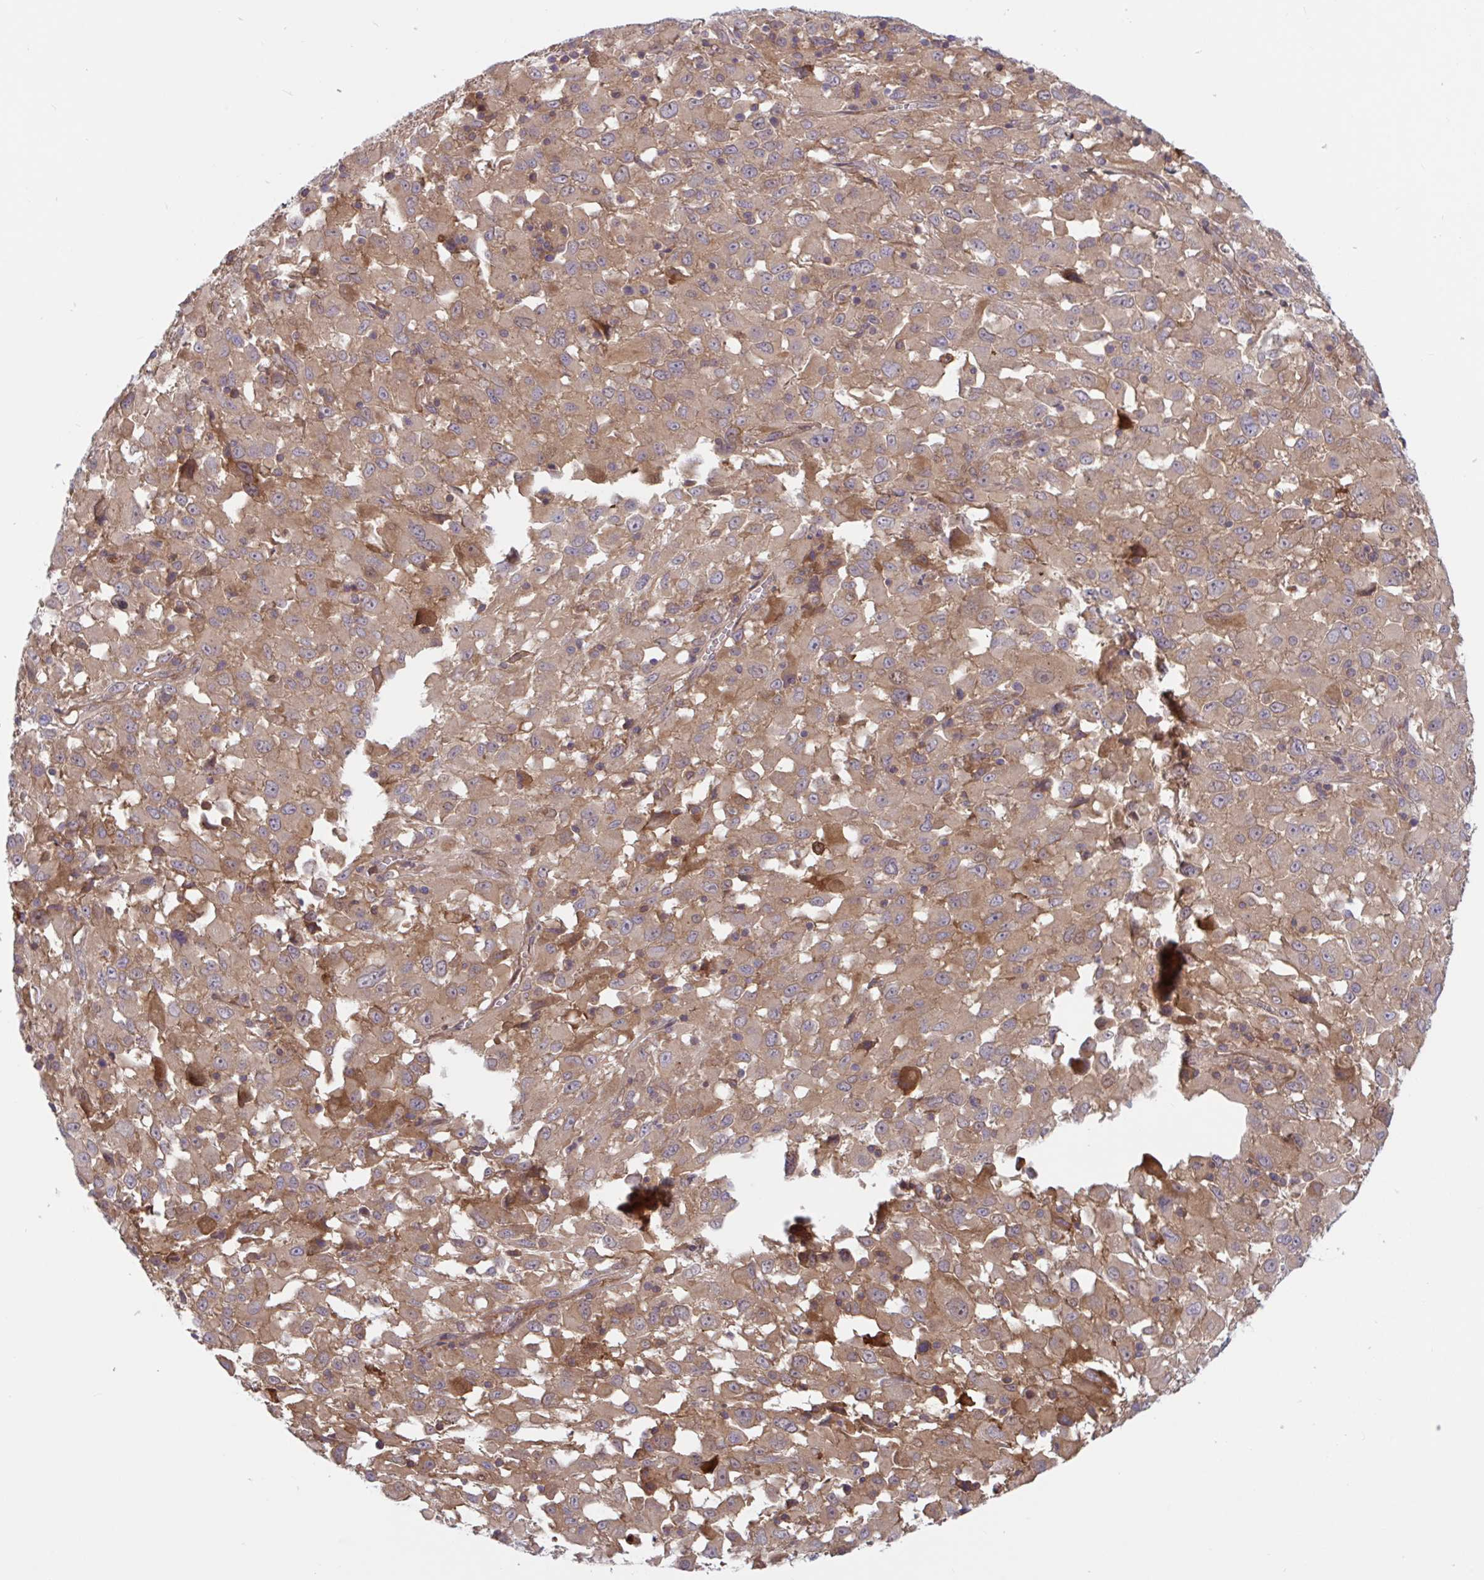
{"staining": {"intensity": "moderate", "quantity": ">75%", "location": "cytoplasmic/membranous"}, "tissue": "melanoma", "cell_type": "Tumor cells", "image_type": "cancer", "snomed": [{"axis": "morphology", "description": "Malignant melanoma, Metastatic site"}, {"axis": "topography", "description": "Soft tissue"}], "caption": "An immunohistochemistry histopathology image of neoplastic tissue is shown. Protein staining in brown shows moderate cytoplasmic/membranous positivity in malignant melanoma (metastatic site) within tumor cells.", "gene": "LMNTD2", "patient": {"sex": "male", "age": 50}}